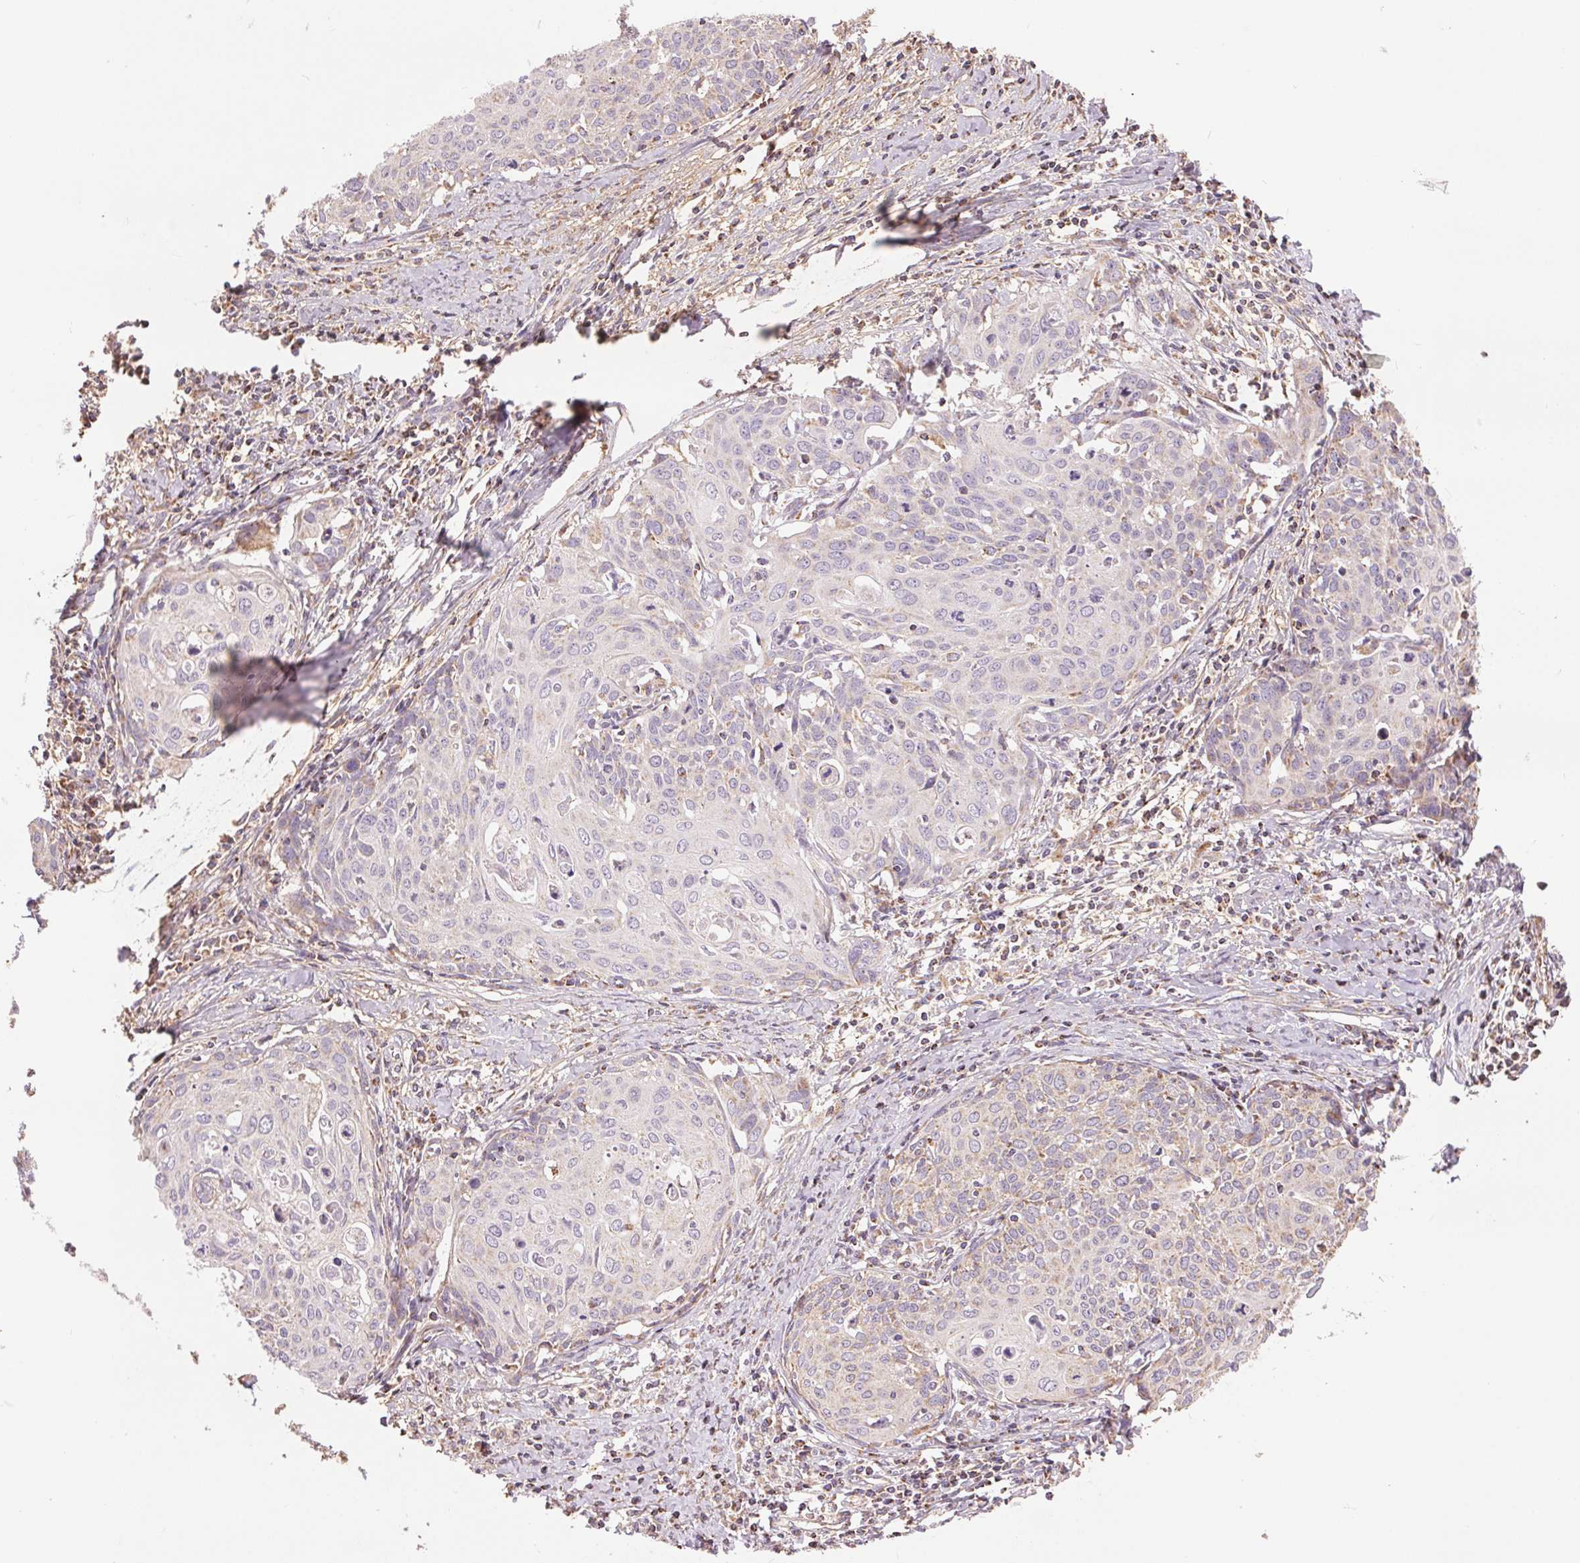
{"staining": {"intensity": "negative", "quantity": "none", "location": "none"}, "tissue": "cervical cancer", "cell_type": "Tumor cells", "image_type": "cancer", "snomed": [{"axis": "morphology", "description": "Squamous cell carcinoma, NOS"}, {"axis": "topography", "description": "Cervix"}], "caption": "An immunohistochemistry (IHC) micrograph of cervical cancer (squamous cell carcinoma) is shown. There is no staining in tumor cells of cervical cancer (squamous cell carcinoma).", "gene": "DGUOK", "patient": {"sex": "female", "age": 62}}